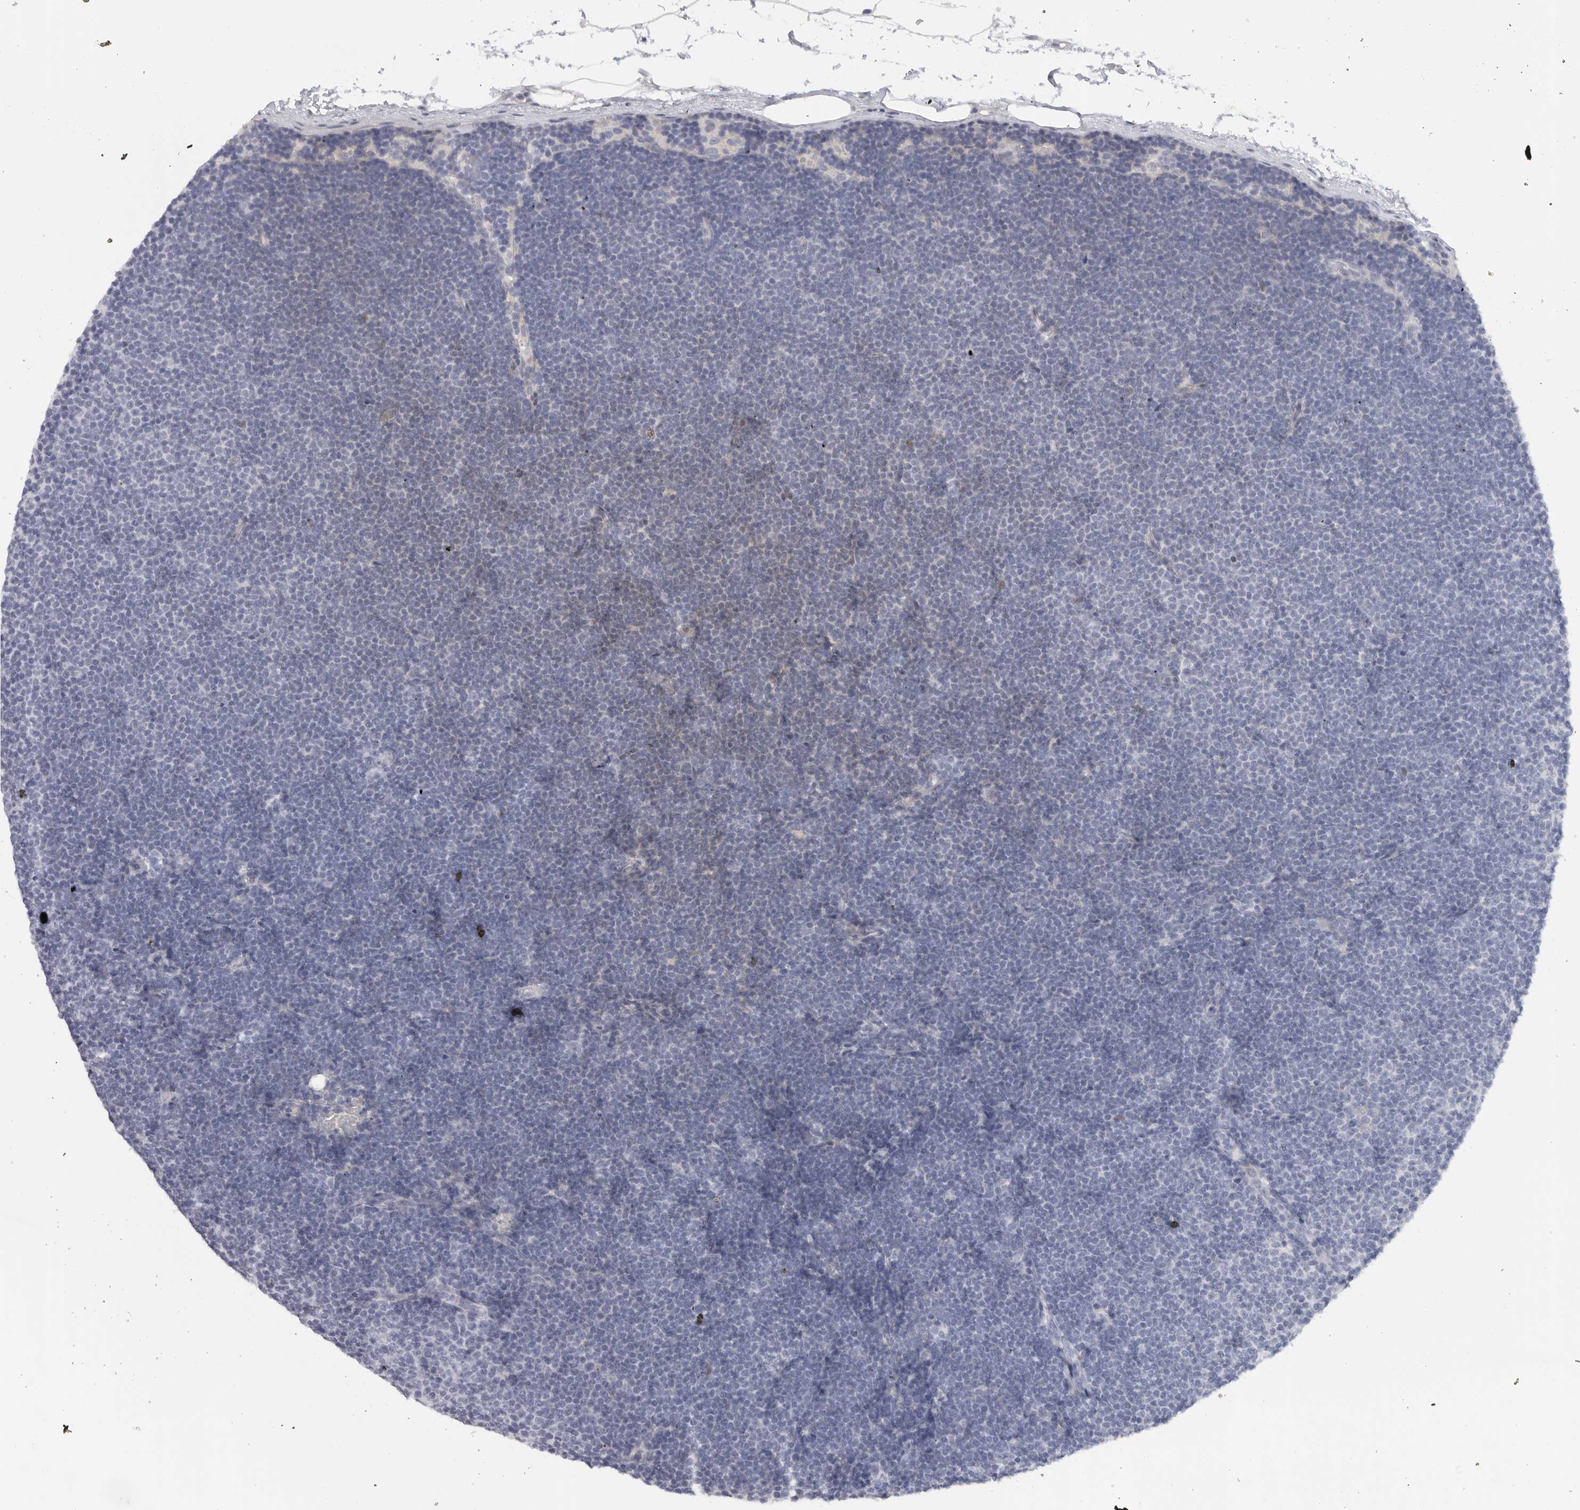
{"staining": {"intensity": "negative", "quantity": "none", "location": "none"}, "tissue": "lymphoma", "cell_type": "Tumor cells", "image_type": "cancer", "snomed": [{"axis": "morphology", "description": "Malignant lymphoma, non-Hodgkin's type, Low grade"}, {"axis": "topography", "description": "Lymph node"}], "caption": "Immunohistochemical staining of lymphoma shows no significant staining in tumor cells.", "gene": "TNR", "patient": {"sex": "female", "age": 53}}